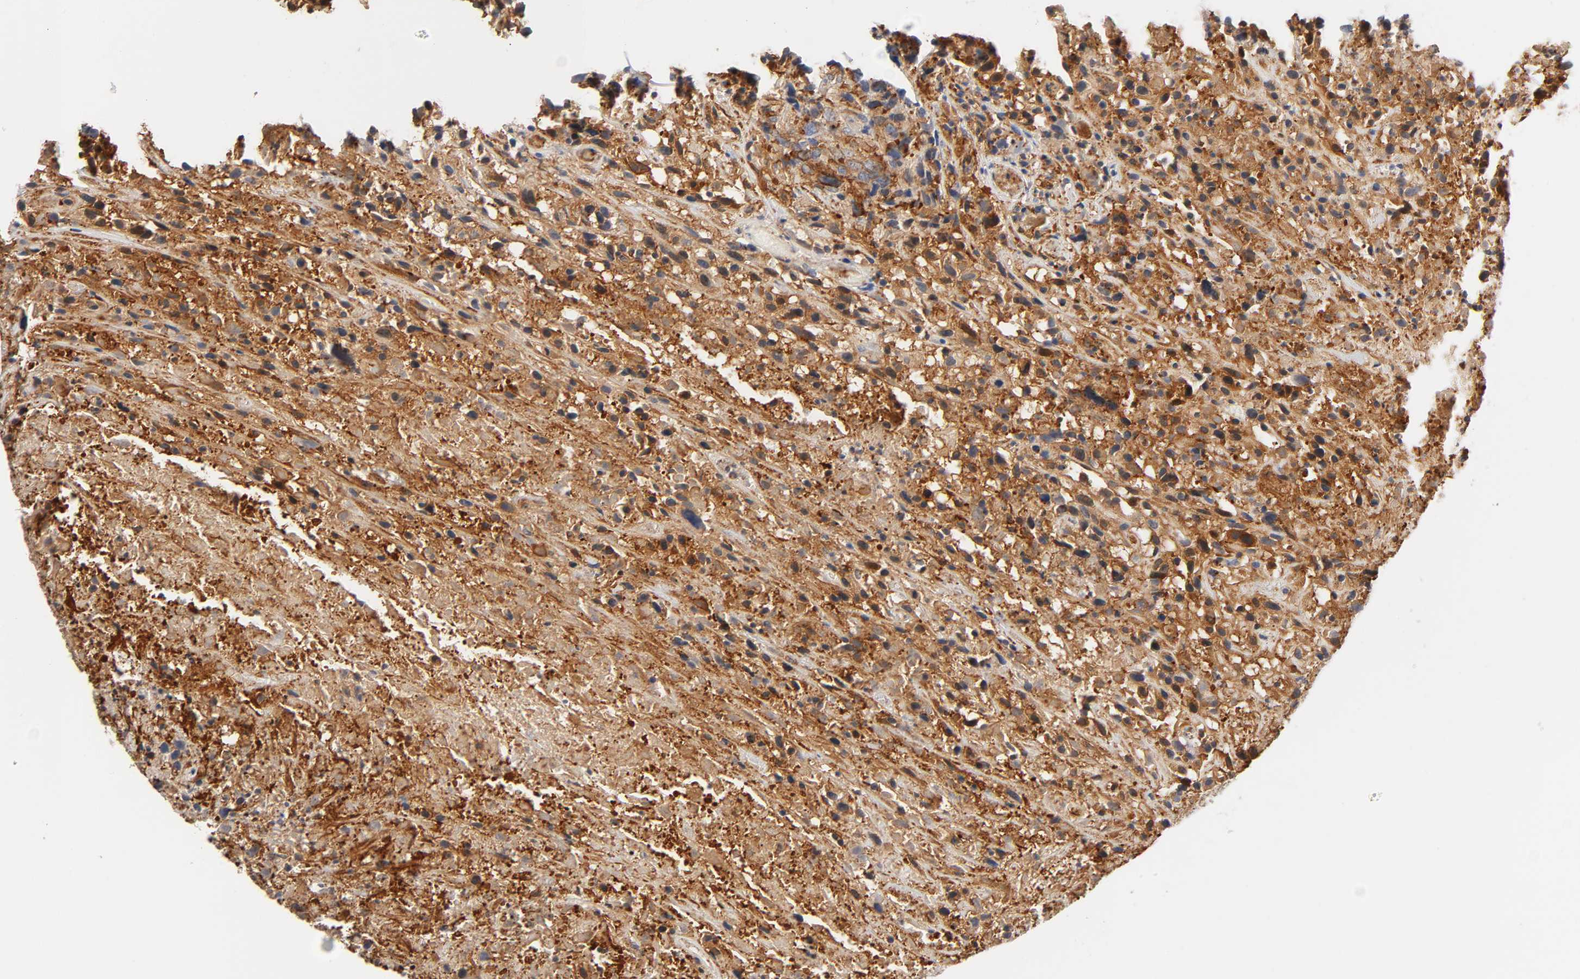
{"staining": {"intensity": "strong", "quantity": ">75%", "location": "cytoplasmic/membranous"}, "tissue": "urothelial cancer", "cell_type": "Tumor cells", "image_type": "cancer", "snomed": [{"axis": "morphology", "description": "Urothelial carcinoma, High grade"}, {"axis": "topography", "description": "Urinary bladder"}], "caption": "Immunohistochemical staining of human urothelial cancer exhibits strong cytoplasmic/membranous protein positivity in about >75% of tumor cells.", "gene": "STRN3", "patient": {"sex": "male", "age": 61}}